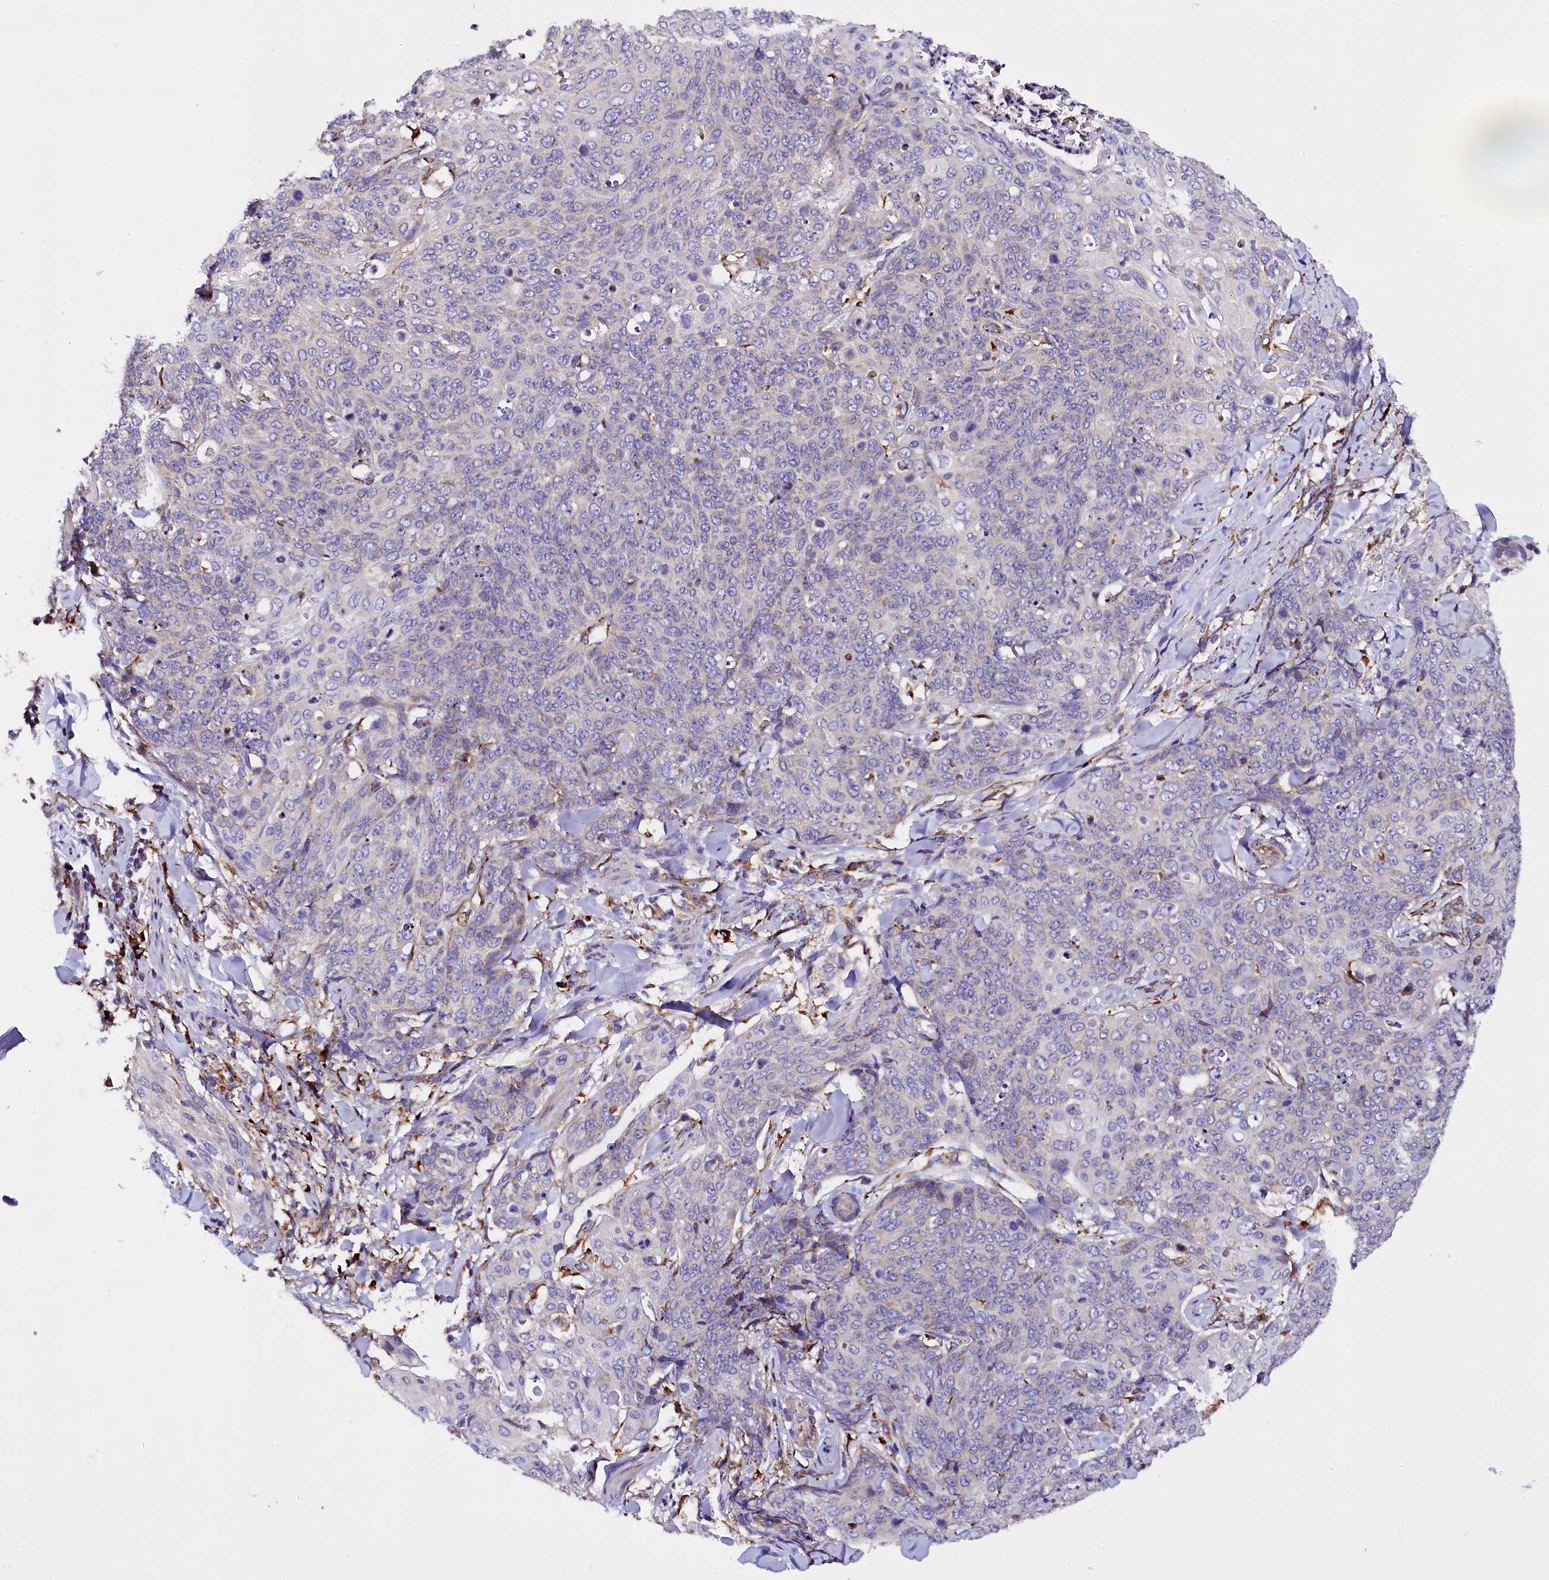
{"staining": {"intensity": "negative", "quantity": "none", "location": "none"}, "tissue": "skin cancer", "cell_type": "Tumor cells", "image_type": "cancer", "snomed": [{"axis": "morphology", "description": "Squamous cell carcinoma, NOS"}, {"axis": "topography", "description": "Skin"}, {"axis": "topography", "description": "Vulva"}], "caption": "An immunohistochemistry image of skin squamous cell carcinoma is shown. There is no staining in tumor cells of skin squamous cell carcinoma.", "gene": "CAPS2", "patient": {"sex": "female", "age": 85}}